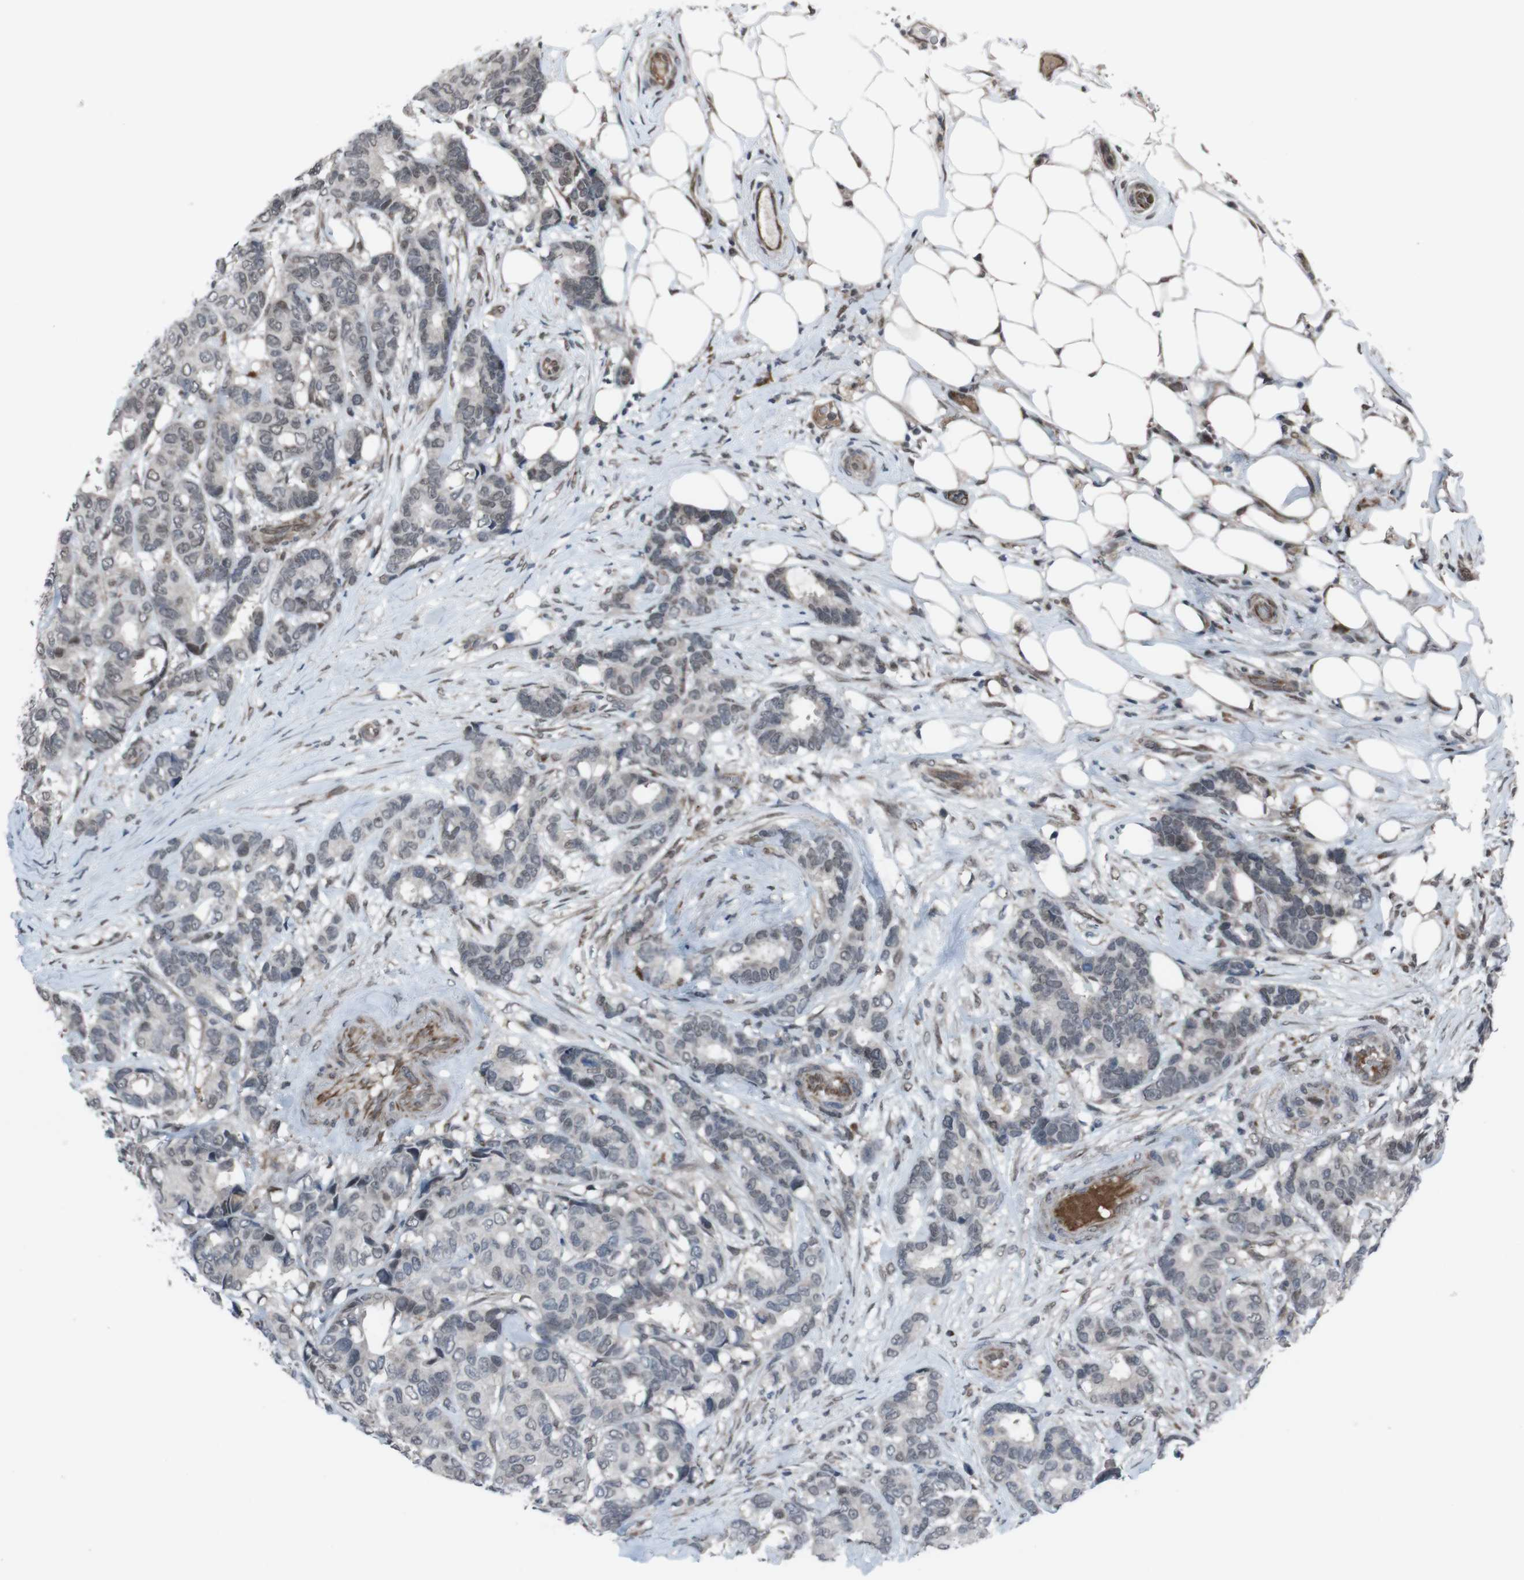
{"staining": {"intensity": "weak", "quantity": "<25%", "location": "nuclear"}, "tissue": "breast cancer", "cell_type": "Tumor cells", "image_type": "cancer", "snomed": [{"axis": "morphology", "description": "Duct carcinoma"}, {"axis": "topography", "description": "Breast"}], "caption": "Immunohistochemistry (IHC) of human breast intraductal carcinoma demonstrates no expression in tumor cells.", "gene": "SS18L1", "patient": {"sex": "female", "age": 87}}